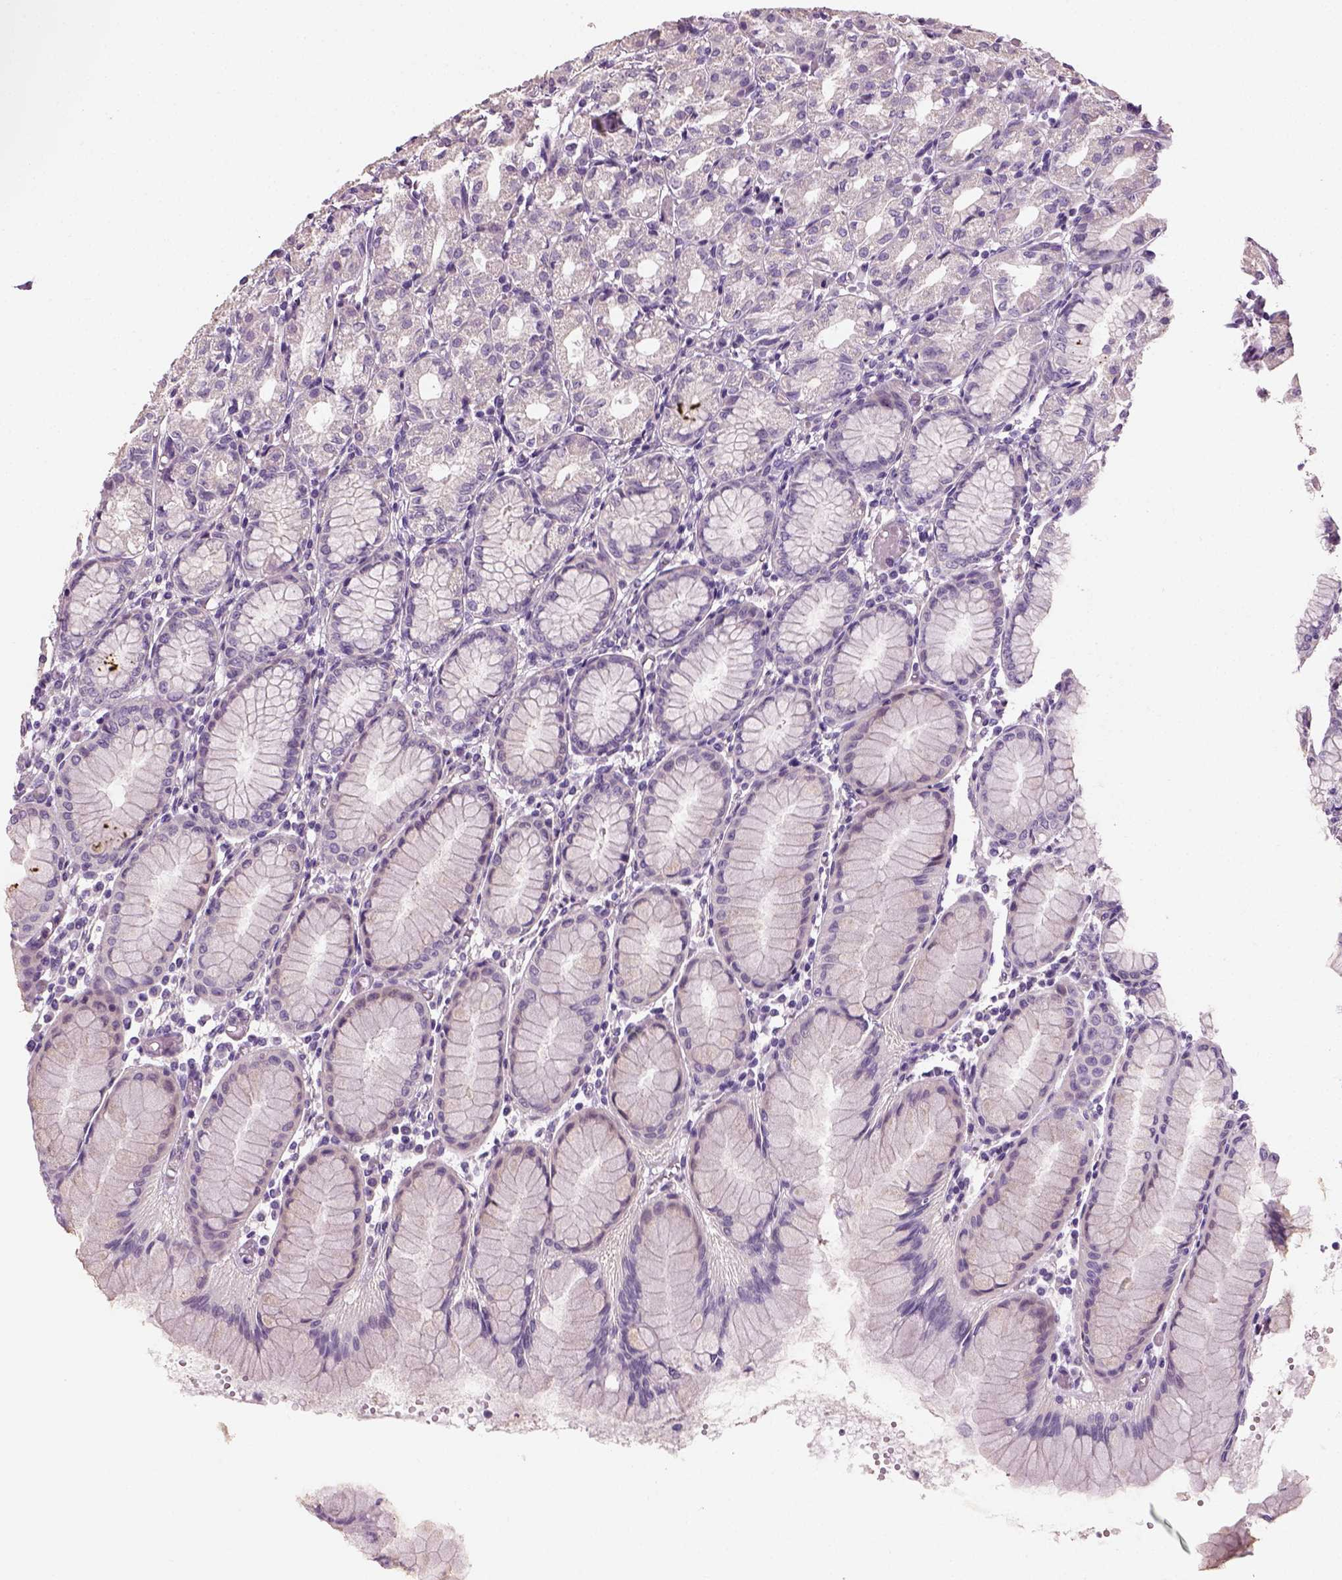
{"staining": {"intensity": "negative", "quantity": "none", "location": "none"}, "tissue": "stomach", "cell_type": "Glandular cells", "image_type": "normal", "snomed": [{"axis": "morphology", "description": "Normal tissue, NOS"}, {"axis": "topography", "description": "Stomach"}], "caption": "The immunohistochemistry photomicrograph has no significant staining in glandular cells of stomach.", "gene": "ELOVL3", "patient": {"sex": "female", "age": 57}}